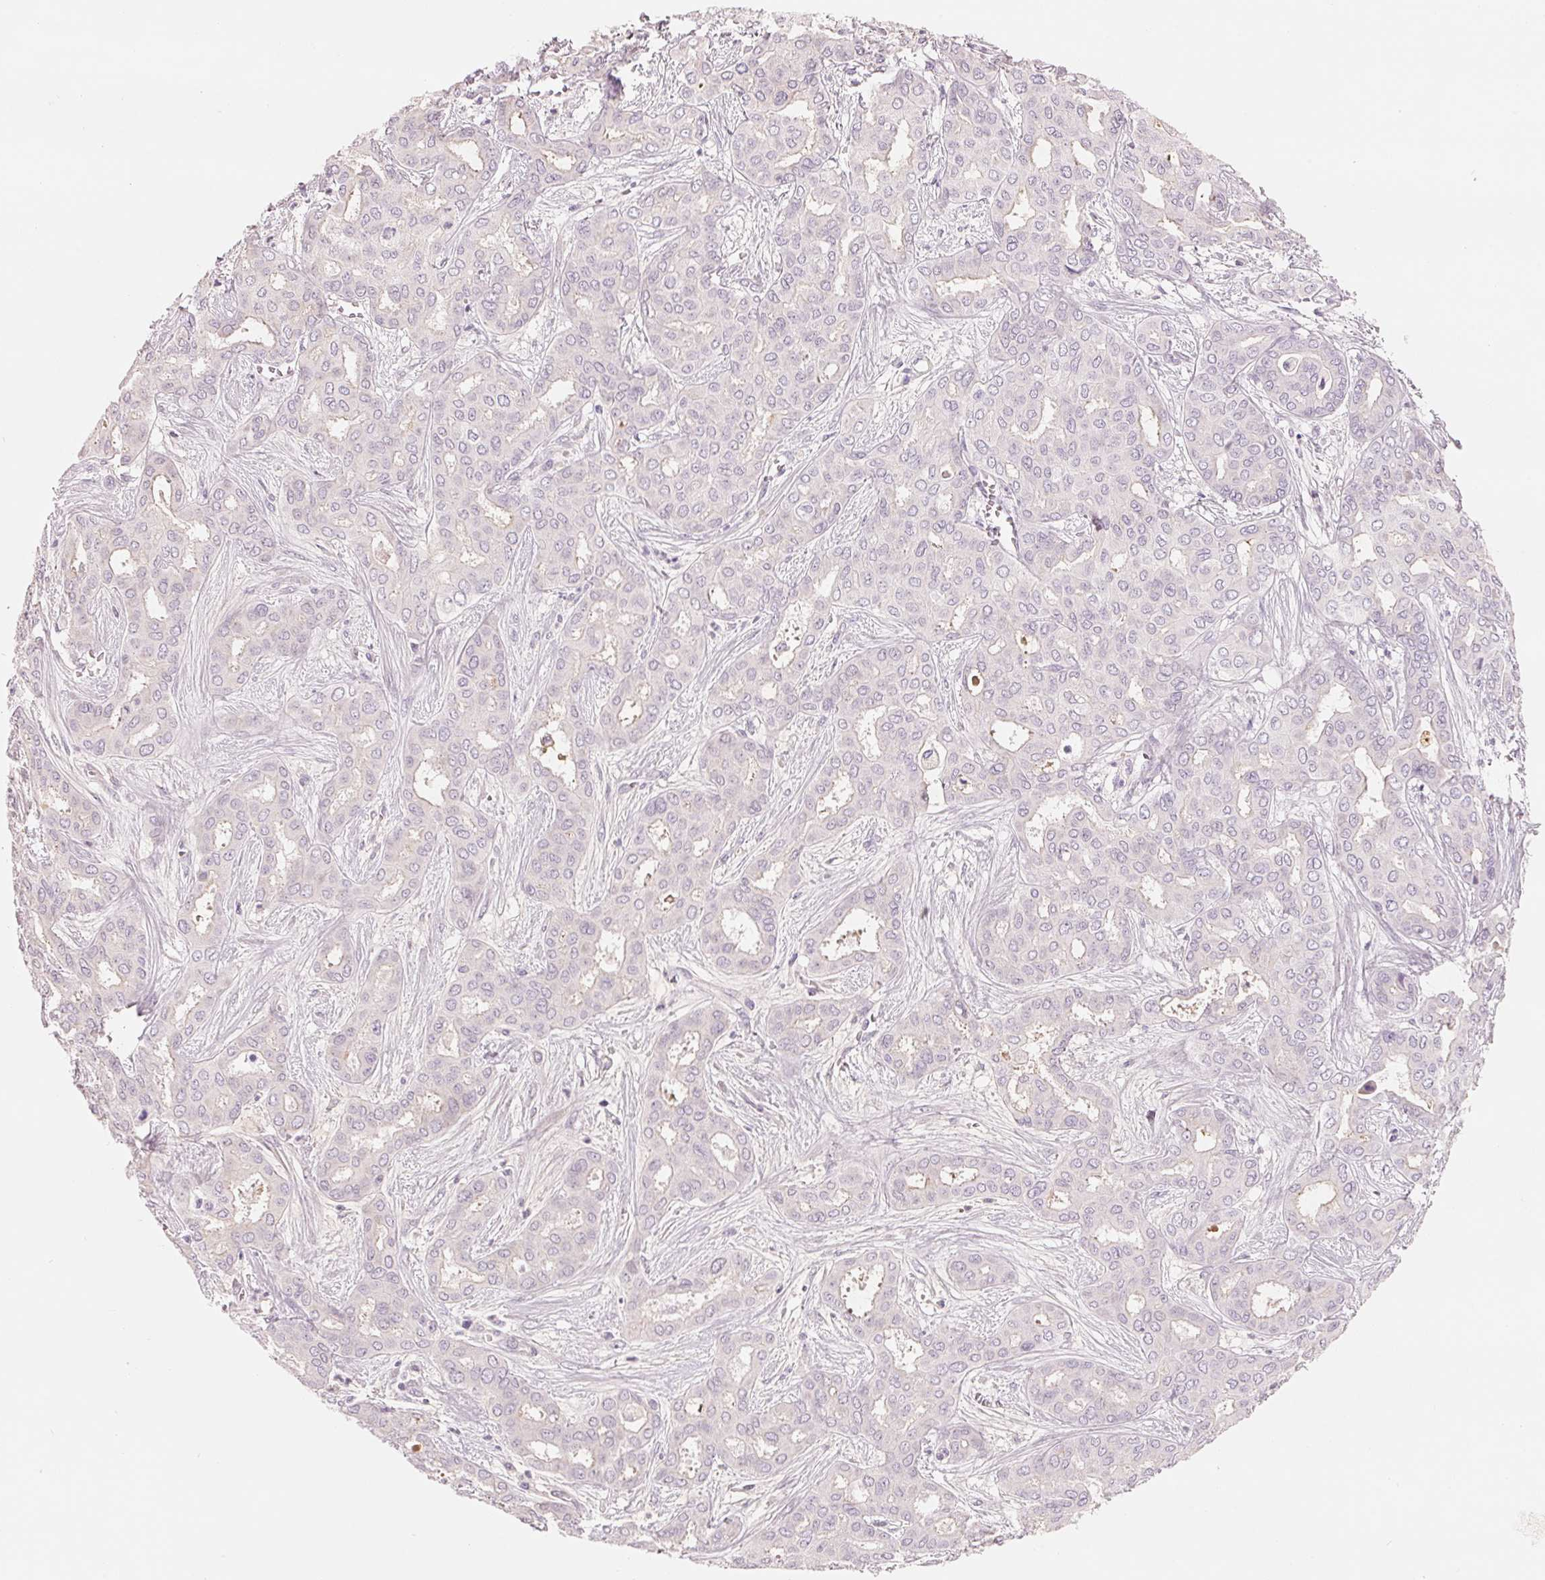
{"staining": {"intensity": "negative", "quantity": "none", "location": "none"}, "tissue": "liver cancer", "cell_type": "Tumor cells", "image_type": "cancer", "snomed": [{"axis": "morphology", "description": "Cholangiocarcinoma"}, {"axis": "topography", "description": "Liver"}], "caption": "DAB immunohistochemical staining of liver cancer demonstrates no significant positivity in tumor cells.", "gene": "CFHR2", "patient": {"sex": "female", "age": 64}}